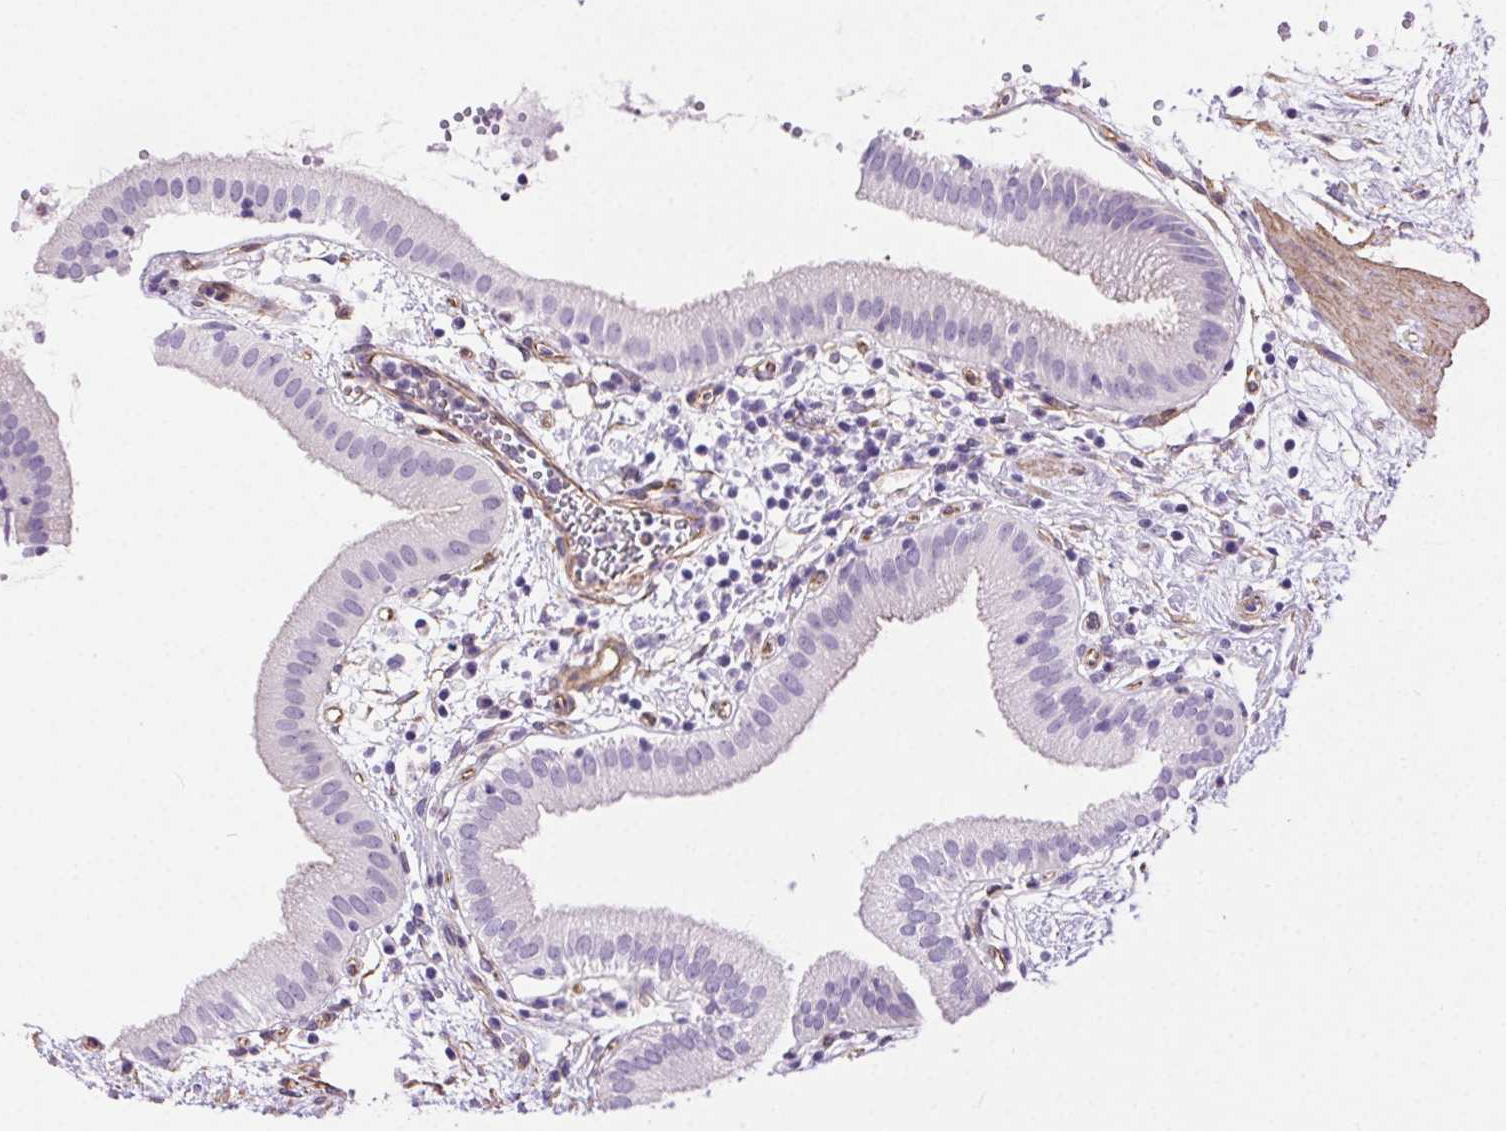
{"staining": {"intensity": "negative", "quantity": "none", "location": "none"}, "tissue": "gallbladder", "cell_type": "Glandular cells", "image_type": "normal", "snomed": [{"axis": "morphology", "description": "Normal tissue, NOS"}, {"axis": "topography", "description": "Gallbladder"}], "caption": "Glandular cells are negative for protein expression in benign human gallbladder. Nuclei are stained in blue.", "gene": "SHCBP1L", "patient": {"sex": "female", "age": 65}}